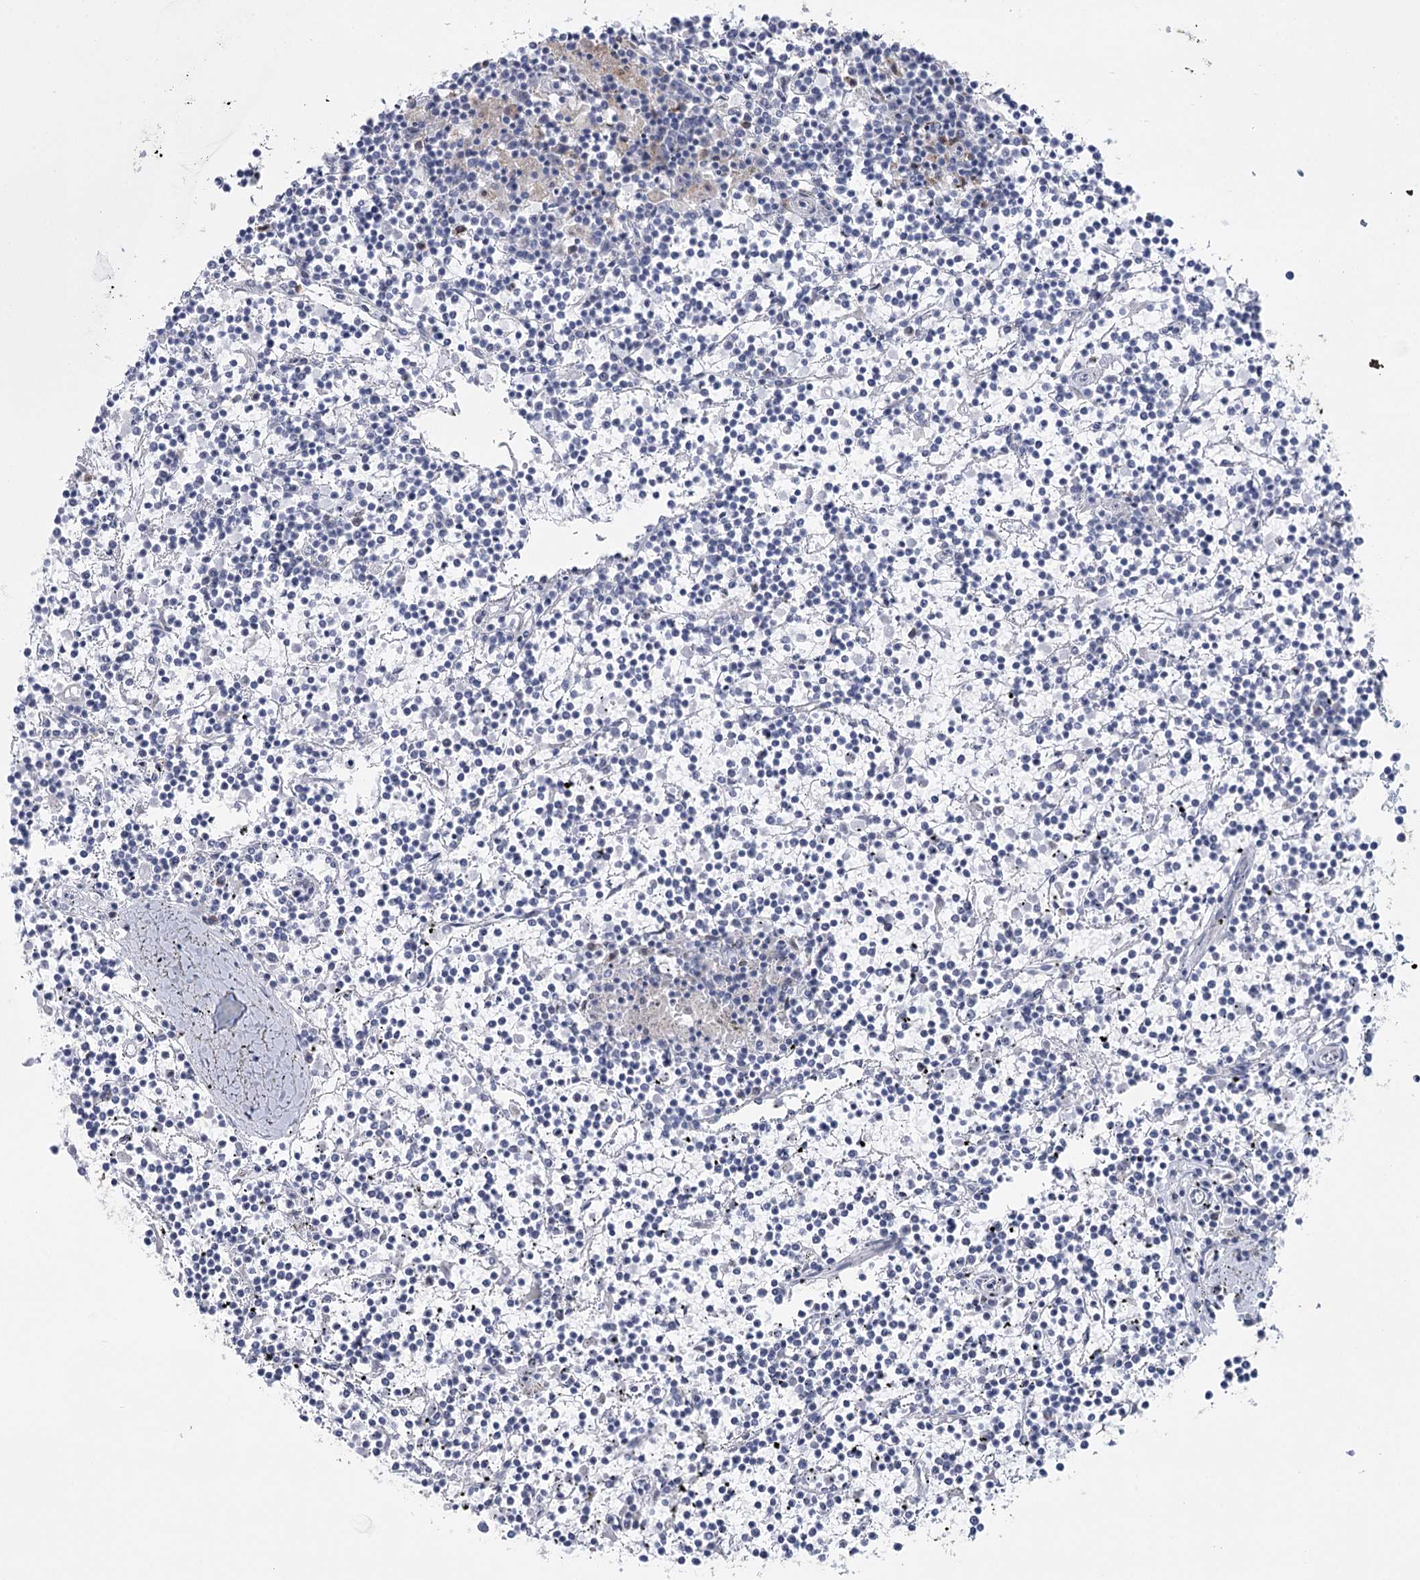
{"staining": {"intensity": "negative", "quantity": "none", "location": "none"}, "tissue": "lymphoma", "cell_type": "Tumor cells", "image_type": "cancer", "snomed": [{"axis": "morphology", "description": "Malignant lymphoma, non-Hodgkin's type, Low grade"}, {"axis": "topography", "description": "Spleen"}], "caption": "Tumor cells show no significant protein positivity in malignant lymphoma, non-Hodgkin's type (low-grade).", "gene": "CCDC88A", "patient": {"sex": "female", "age": 19}}